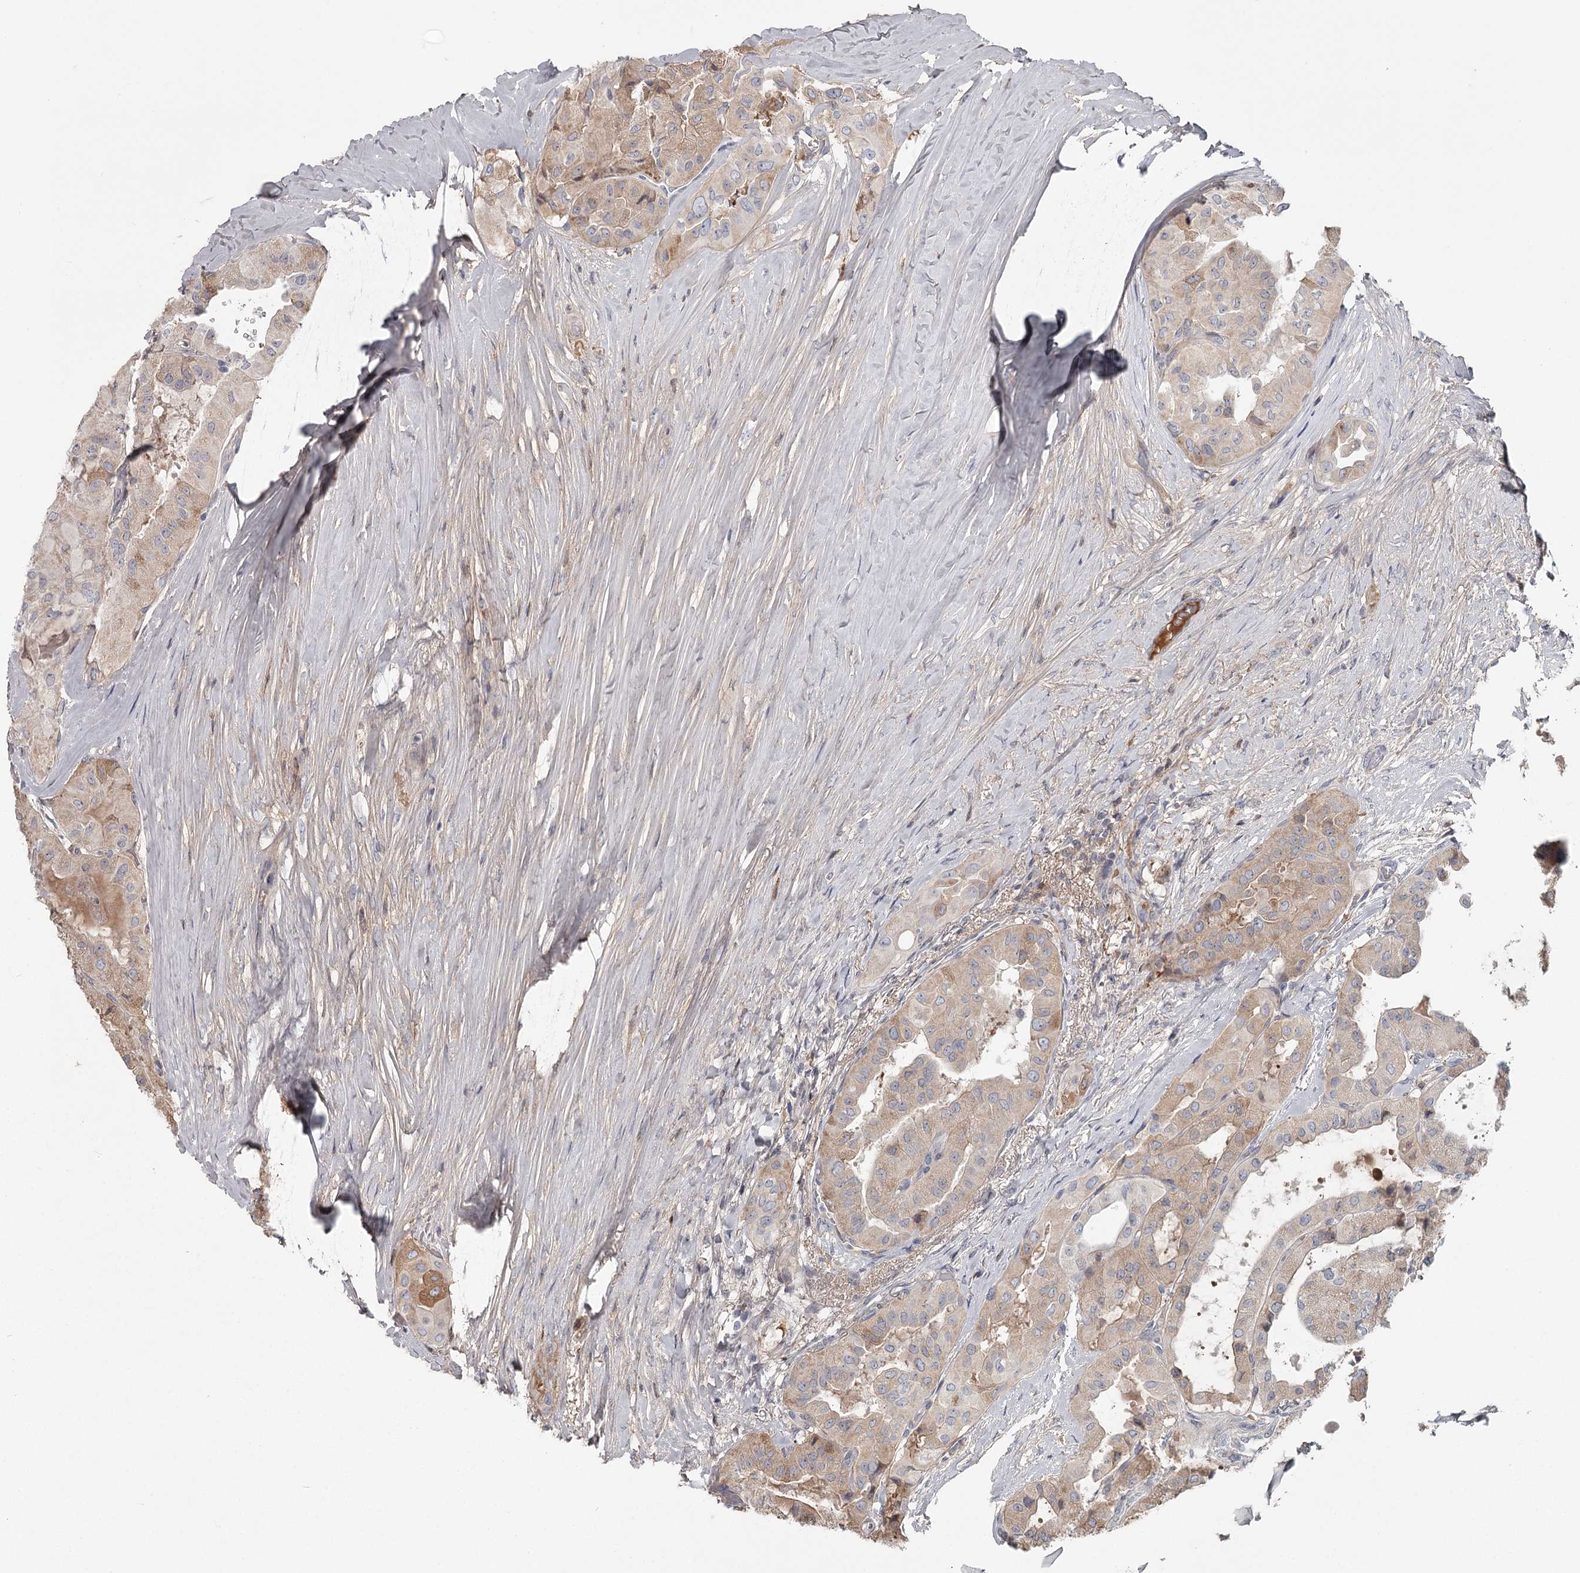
{"staining": {"intensity": "moderate", "quantity": "<25%", "location": "cytoplasmic/membranous"}, "tissue": "thyroid cancer", "cell_type": "Tumor cells", "image_type": "cancer", "snomed": [{"axis": "morphology", "description": "Papillary adenocarcinoma, NOS"}, {"axis": "topography", "description": "Thyroid gland"}], "caption": "A histopathology image of thyroid papillary adenocarcinoma stained for a protein reveals moderate cytoplasmic/membranous brown staining in tumor cells.", "gene": "DHRS9", "patient": {"sex": "female", "age": 59}}